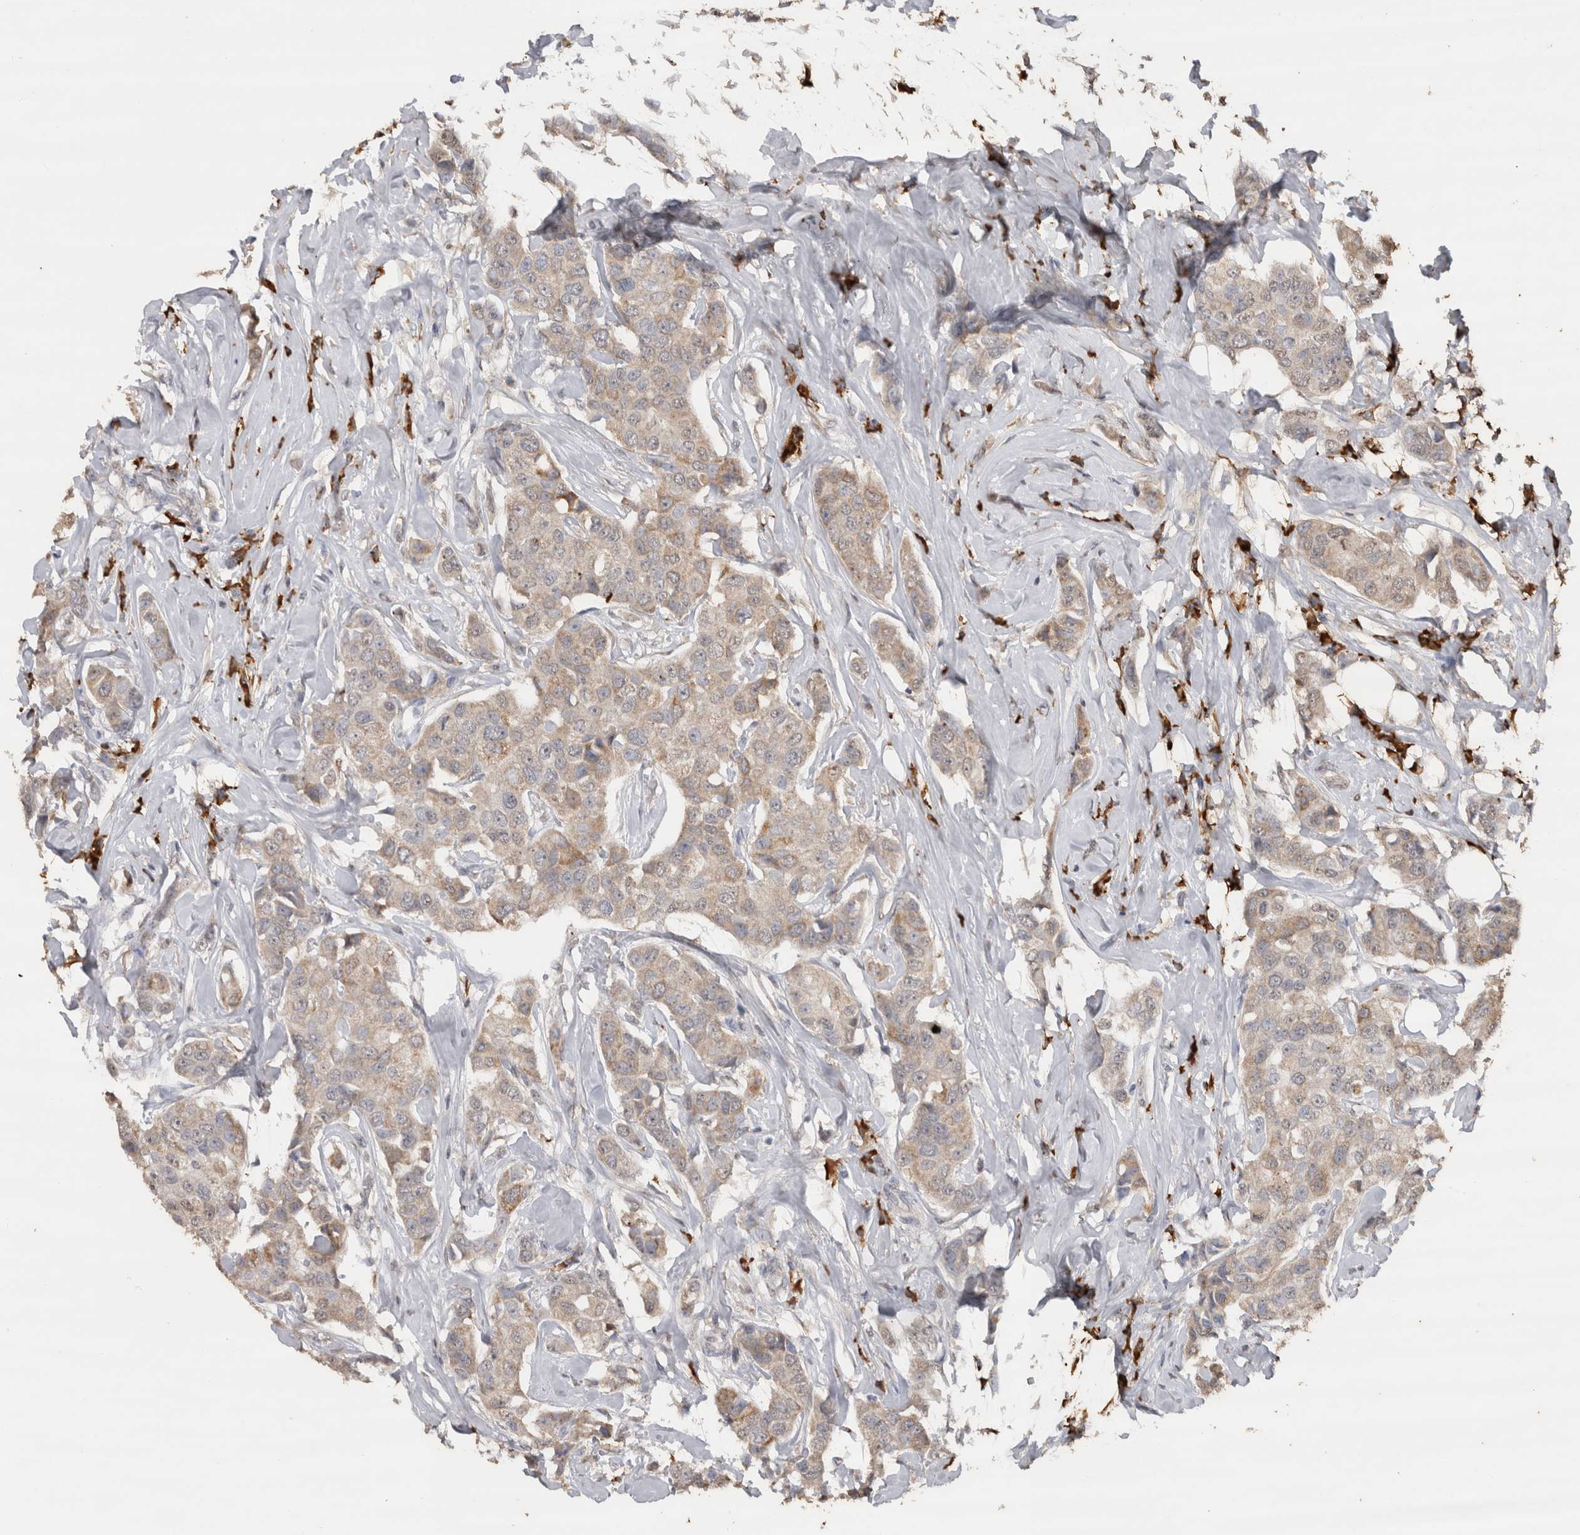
{"staining": {"intensity": "weak", "quantity": ">75%", "location": "cytoplasmic/membranous"}, "tissue": "breast cancer", "cell_type": "Tumor cells", "image_type": "cancer", "snomed": [{"axis": "morphology", "description": "Duct carcinoma"}, {"axis": "topography", "description": "Breast"}], "caption": "The photomicrograph exhibits a brown stain indicating the presence of a protein in the cytoplasmic/membranous of tumor cells in breast cancer (invasive ductal carcinoma). The protein of interest is stained brown, and the nuclei are stained in blue (DAB (3,3'-diaminobenzidine) IHC with brightfield microscopy, high magnification).", "gene": "CRELD2", "patient": {"sex": "female", "age": 80}}